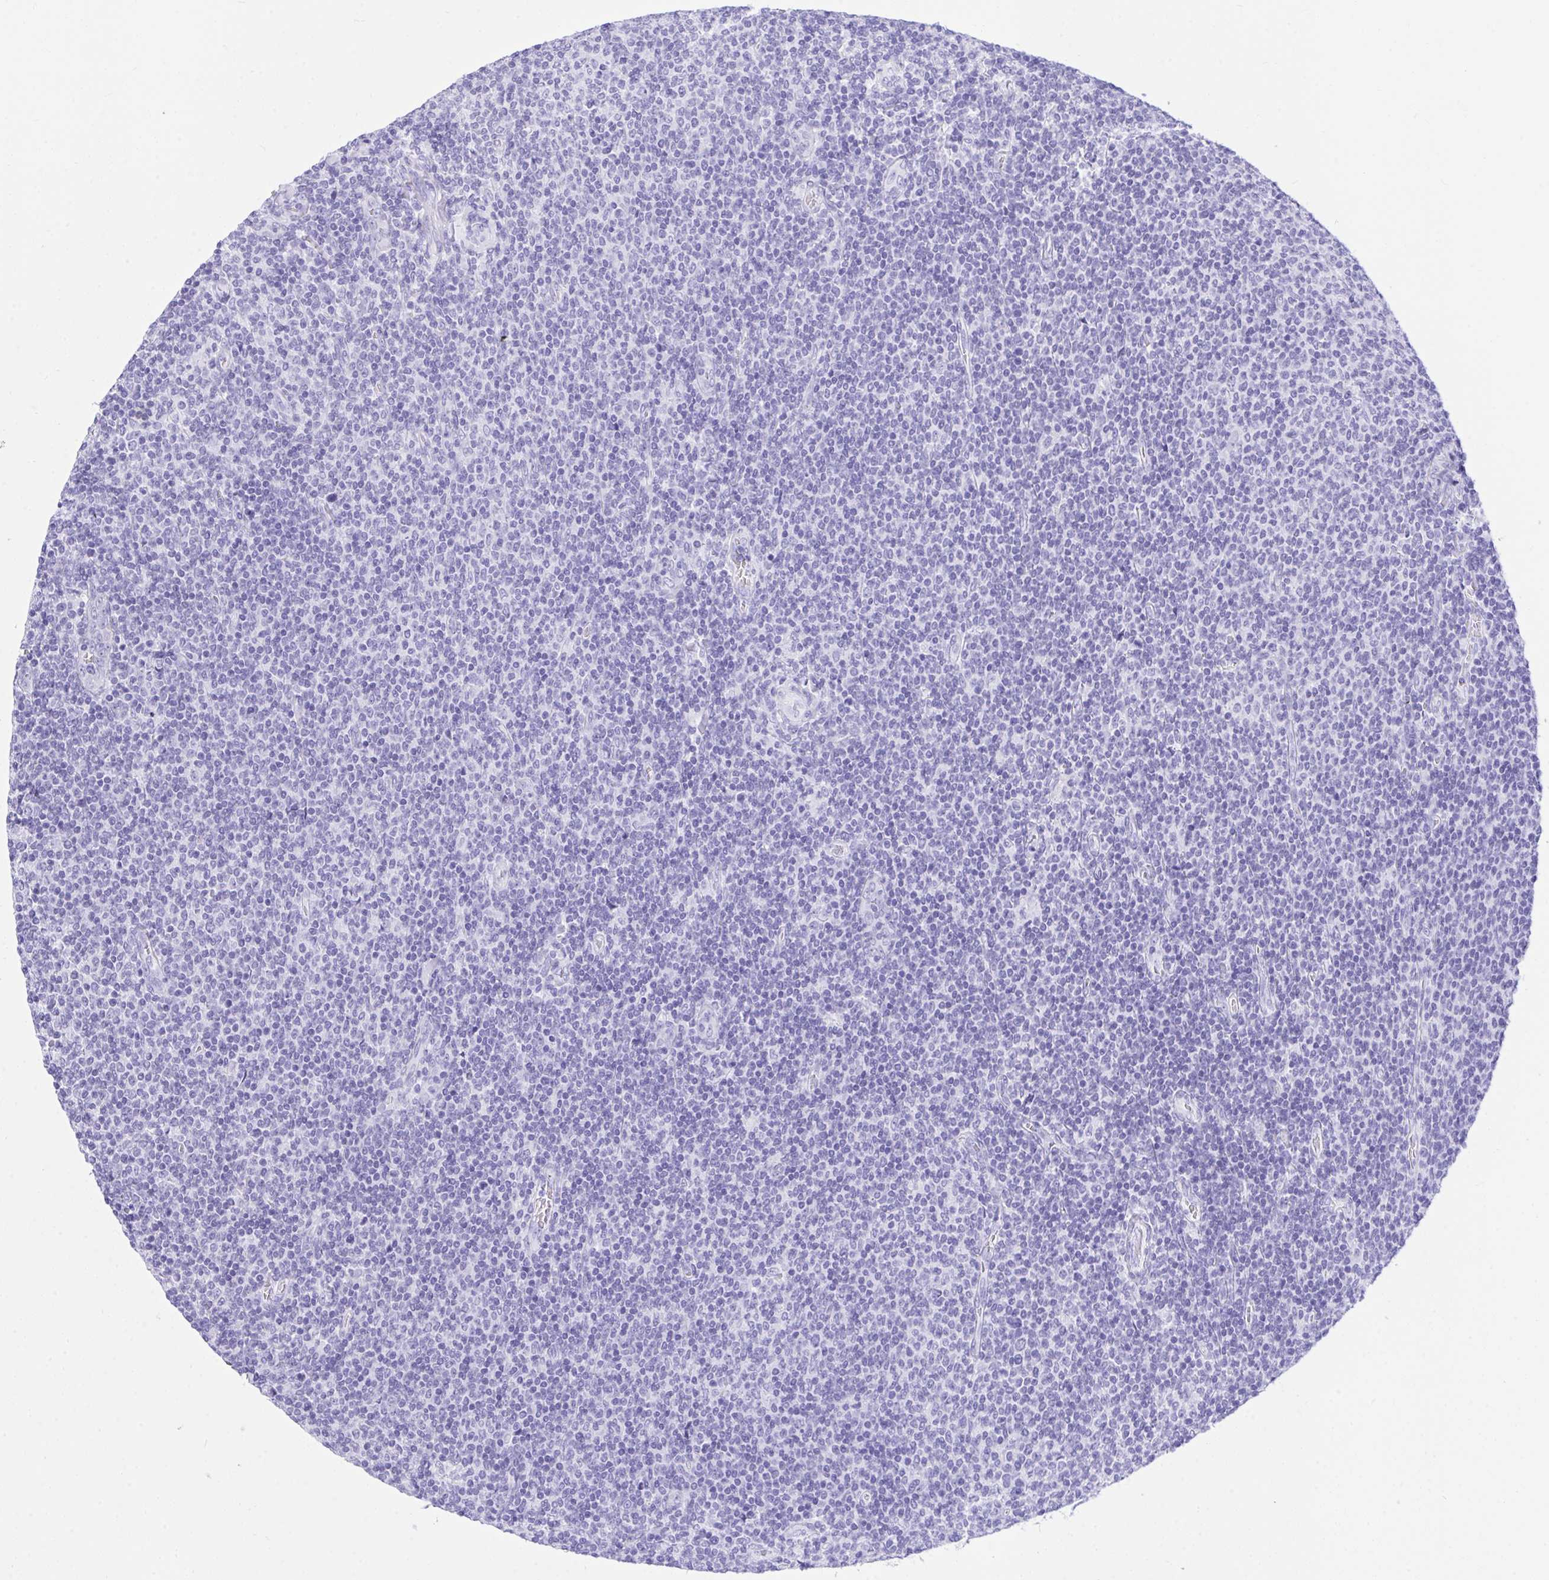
{"staining": {"intensity": "negative", "quantity": "none", "location": "none"}, "tissue": "lymphoma", "cell_type": "Tumor cells", "image_type": "cancer", "snomed": [{"axis": "morphology", "description": "Malignant lymphoma, non-Hodgkin's type, Low grade"}, {"axis": "topography", "description": "Lymph node"}], "caption": "IHC photomicrograph of neoplastic tissue: human low-grade malignant lymphoma, non-Hodgkin's type stained with DAB (3,3'-diaminobenzidine) exhibits no significant protein expression in tumor cells.", "gene": "TLN2", "patient": {"sex": "male", "age": 52}}